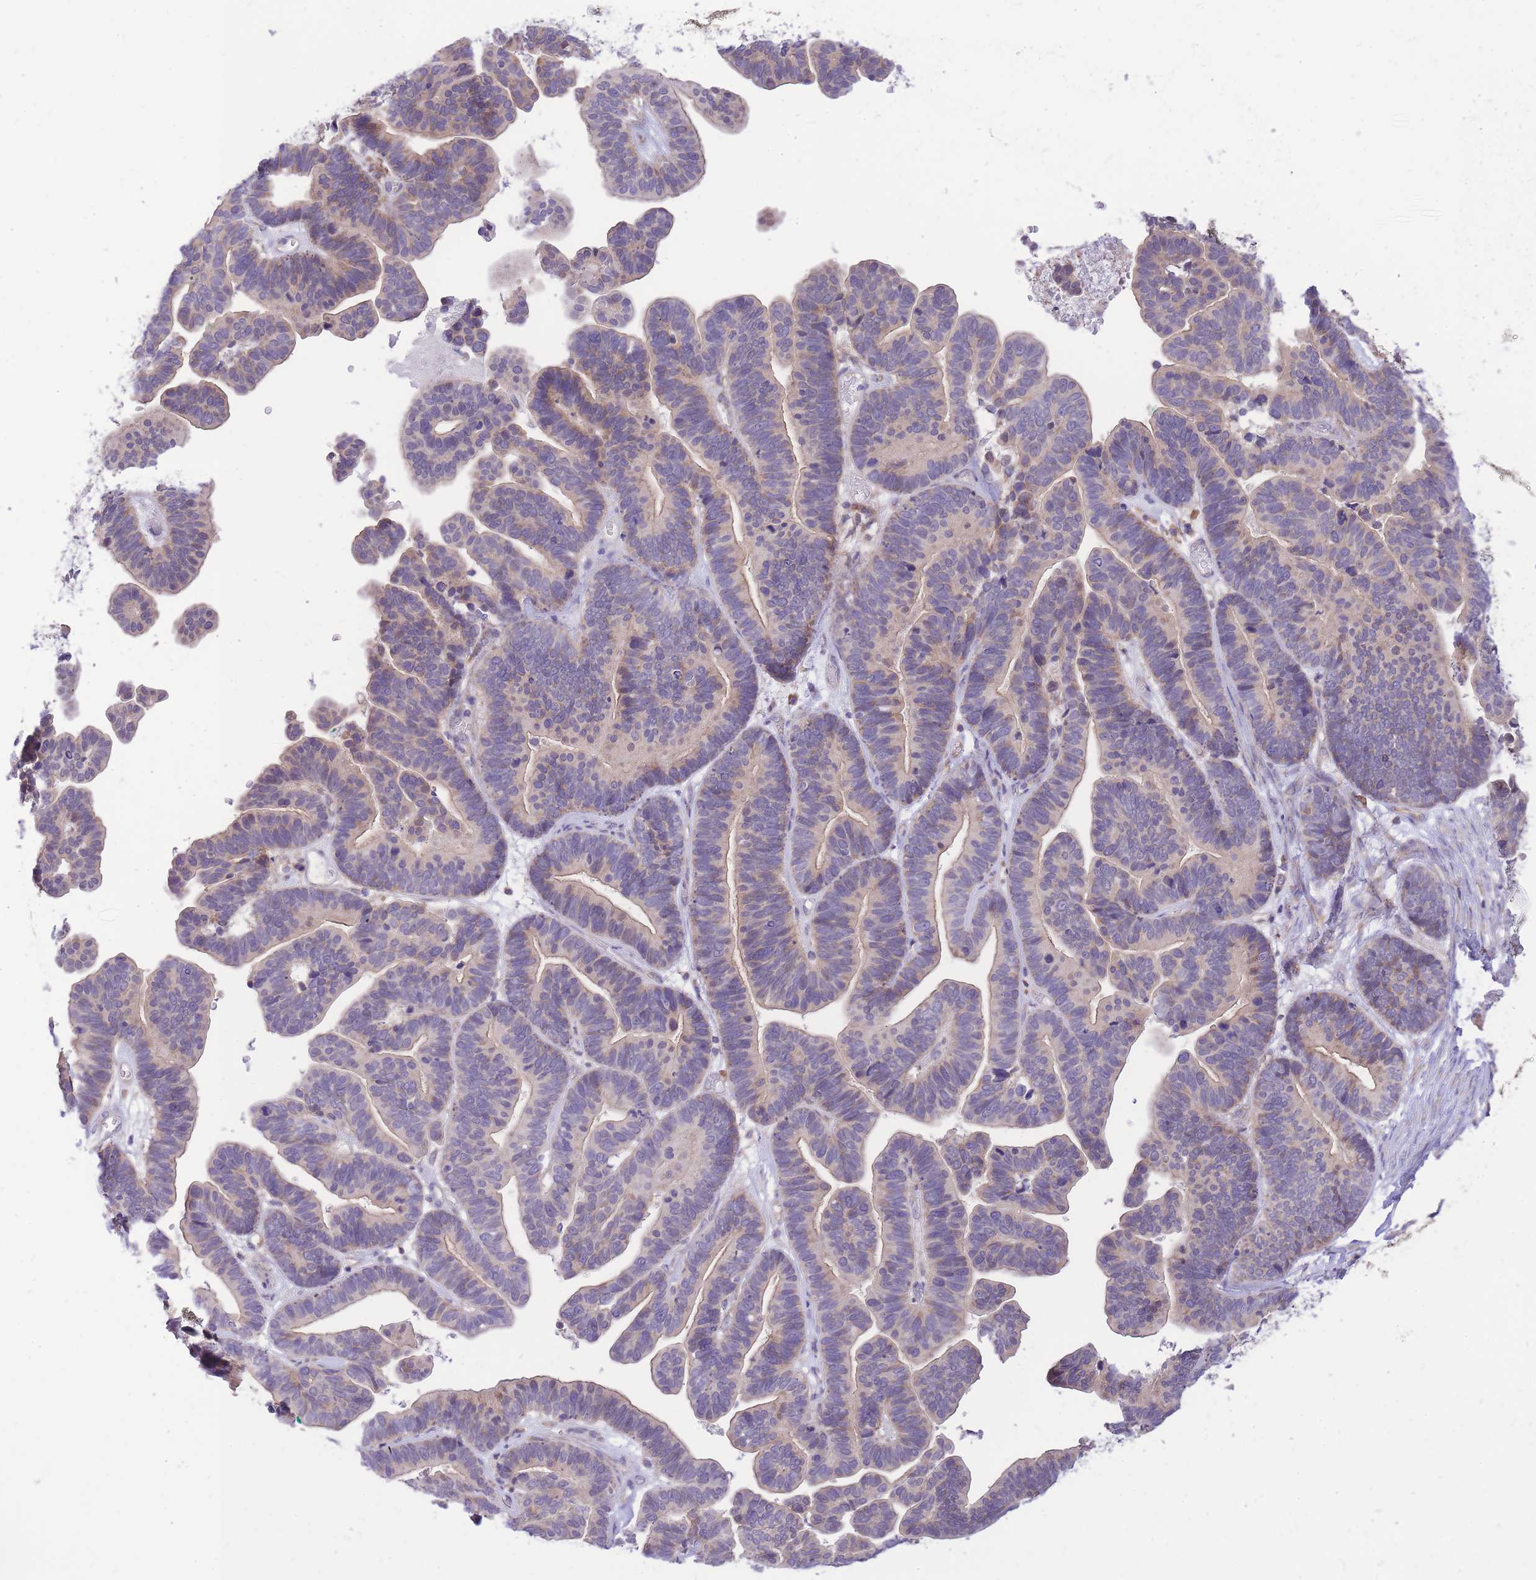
{"staining": {"intensity": "weak", "quantity": "<25%", "location": "cytoplasmic/membranous"}, "tissue": "ovarian cancer", "cell_type": "Tumor cells", "image_type": "cancer", "snomed": [{"axis": "morphology", "description": "Cystadenocarcinoma, serous, NOS"}, {"axis": "topography", "description": "Ovary"}], "caption": "Tumor cells are negative for protein expression in human ovarian serous cystadenocarcinoma.", "gene": "TOPAZ1", "patient": {"sex": "female", "age": 56}}